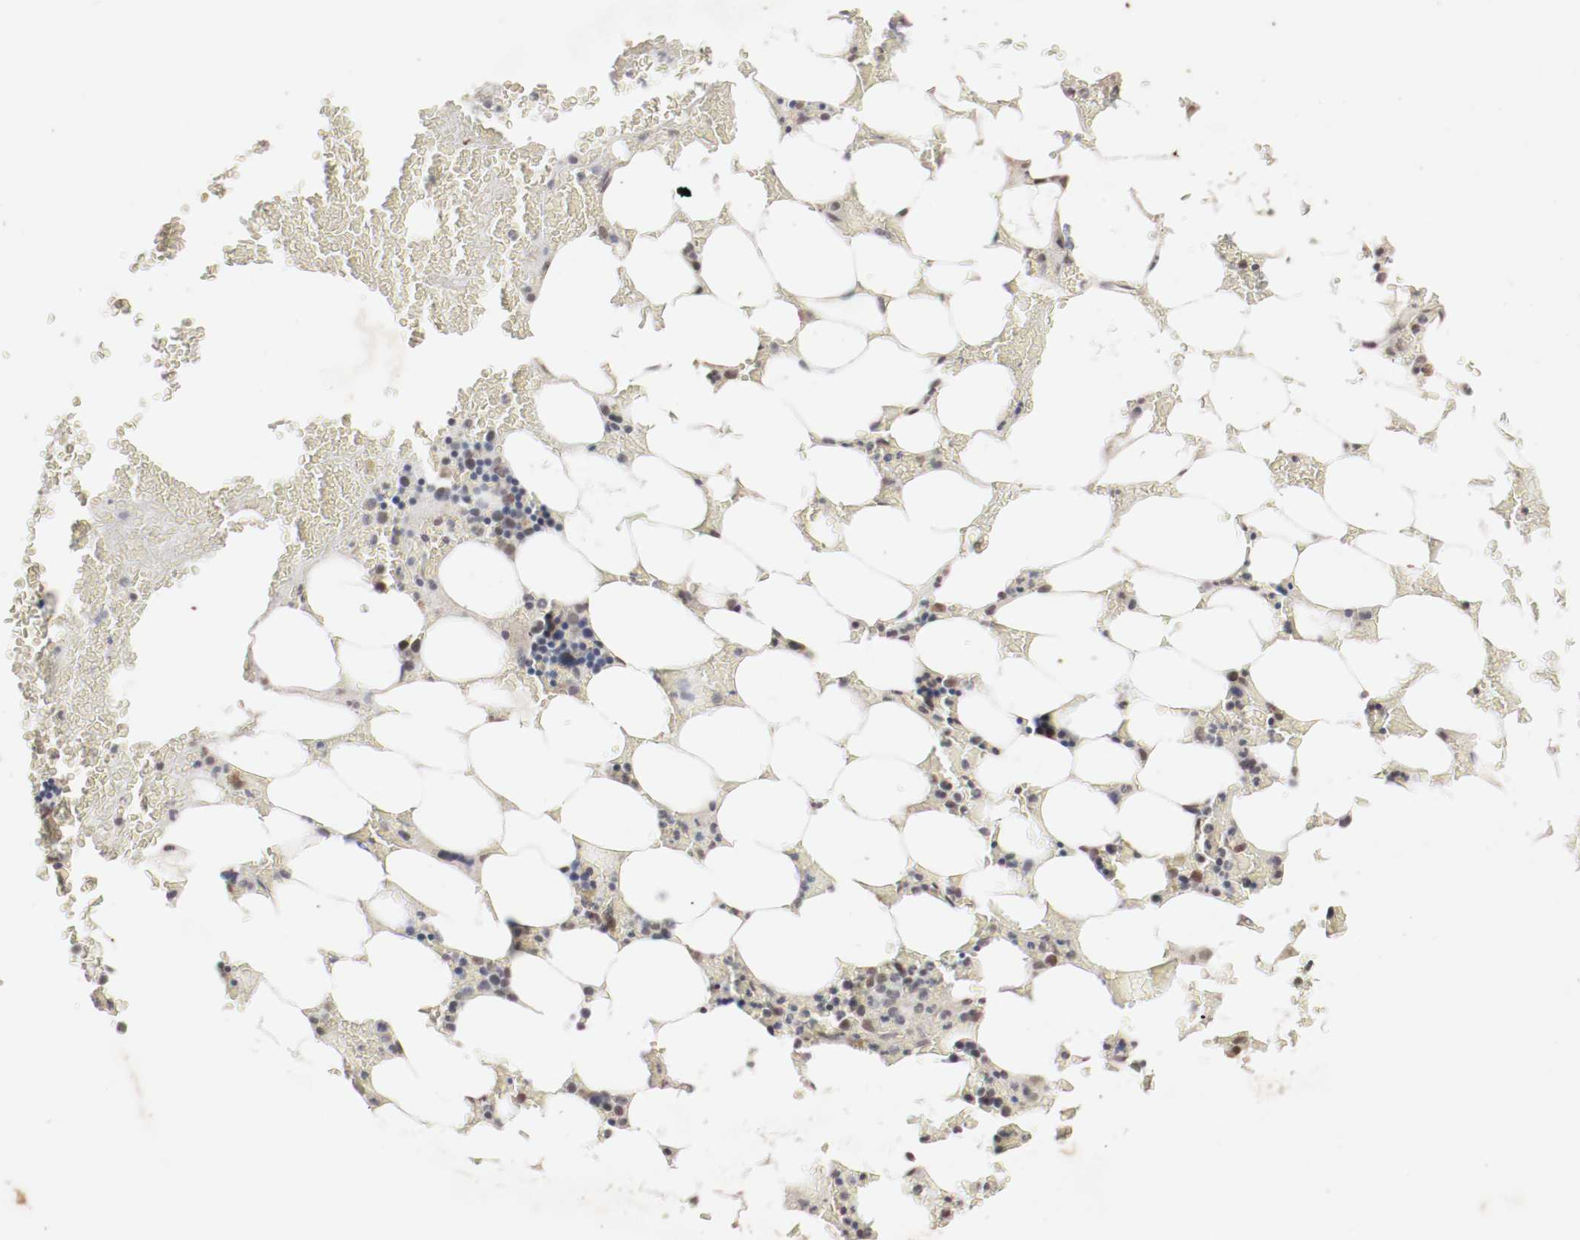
{"staining": {"intensity": "moderate", "quantity": "<25%", "location": "nuclear"}, "tissue": "bone marrow", "cell_type": "Hematopoietic cells", "image_type": "normal", "snomed": [{"axis": "morphology", "description": "Normal tissue, NOS"}, {"axis": "topography", "description": "Bone marrow"}], "caption": "Moderate nuclear protein positivity is identified in about <25% of hematopoietic cells in bone marrow.", "gene": "CSNK2B", "patient": {"sex": "female", "age": 73}}